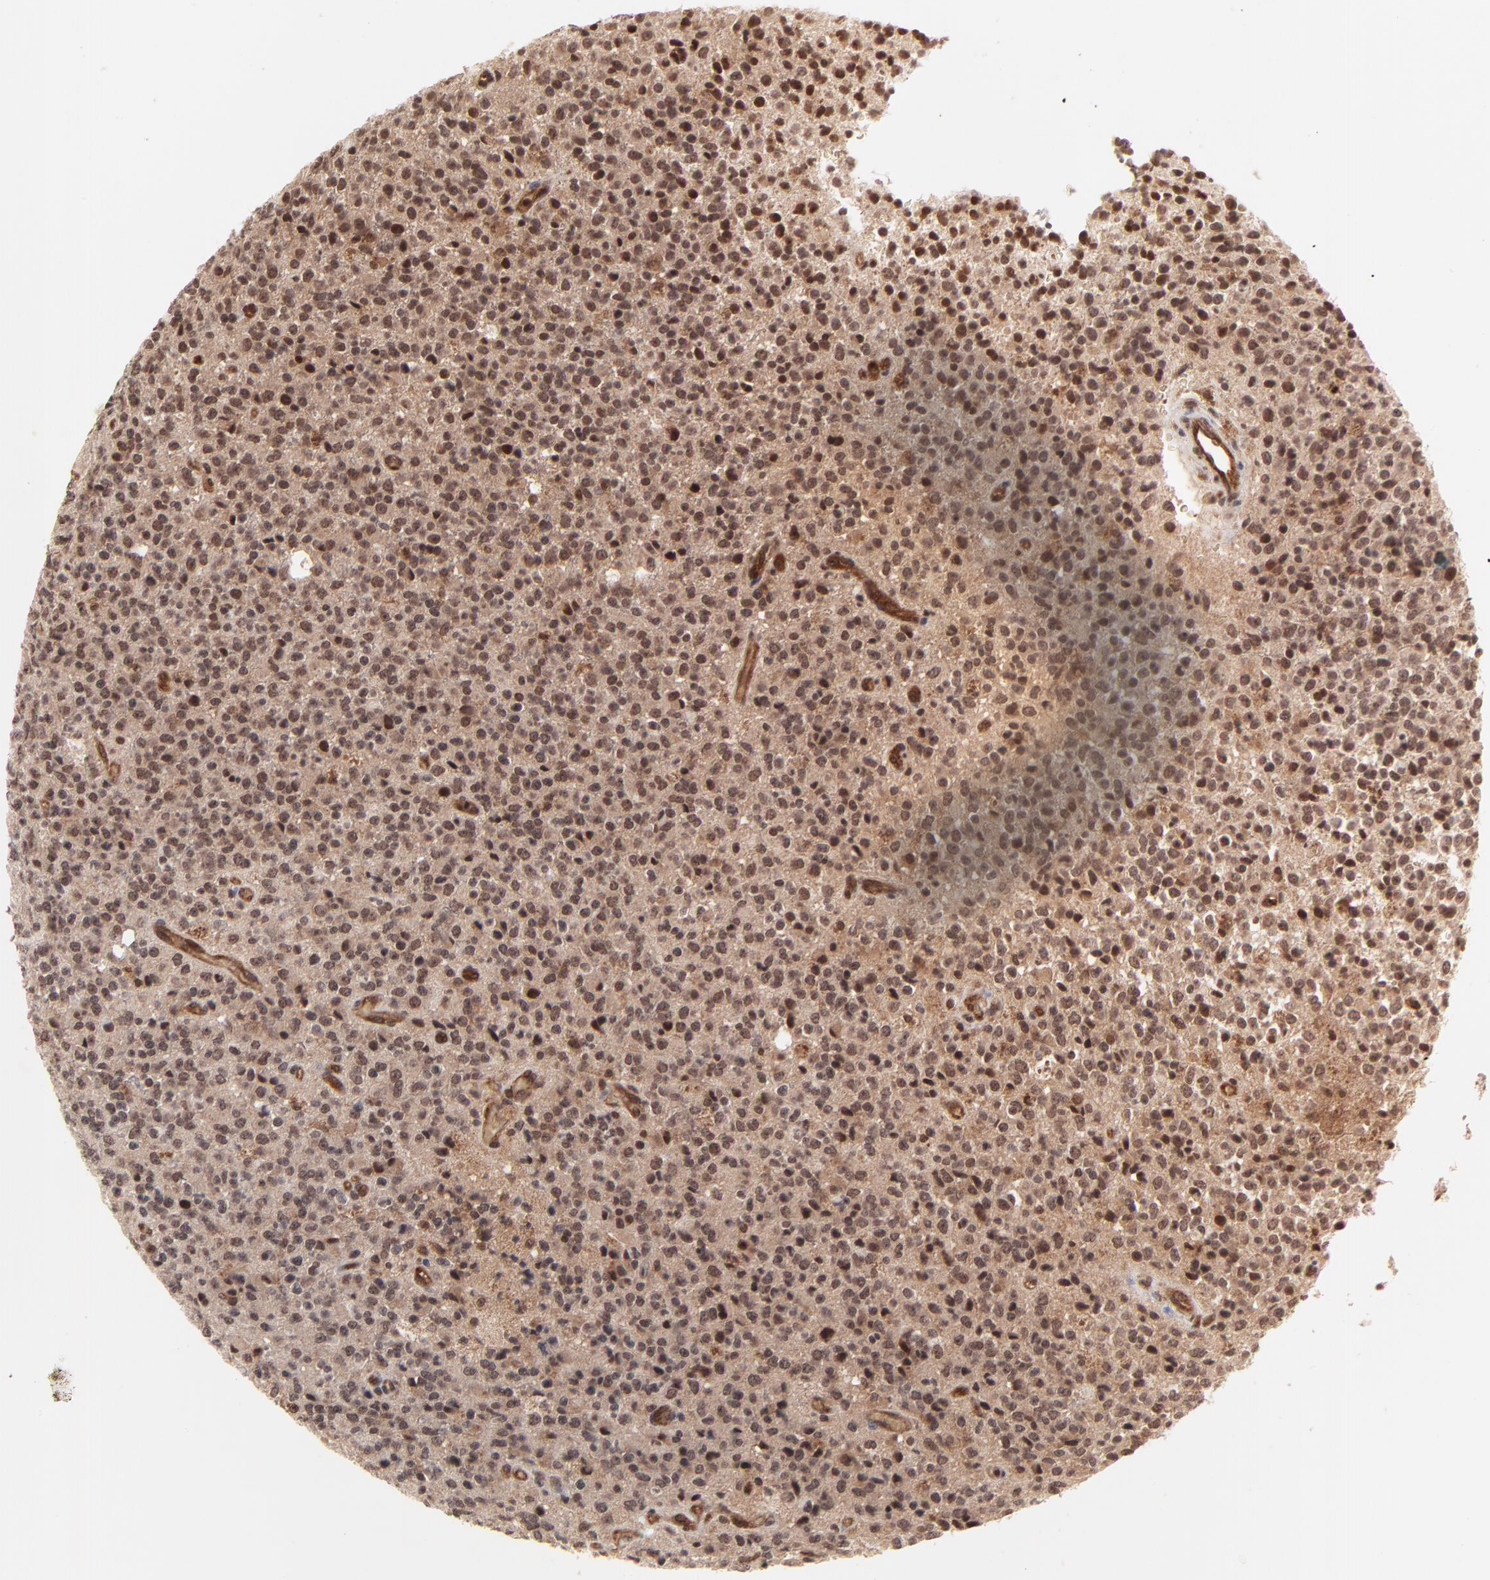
{"staining": {"intensity": "moderate", "quantity": ">75%", "location": "cytoplasmic/membranous,nuclear"}, "tissue": "glioma", "cell_type": "Tumor cells", "image_type": "cancer", "snomed": [{"axis": "morphology", "description": "Glioma, malignant, High grade"}, {"axis": "topography", "description": "pancreas cauda"}], "caption": "Immunohistochemical staining of glioma demonstrates medium levels of moderate cytoplasmic/membranous and nuclear protein expression in about >75% of tumor cells. The protein is shown in brown color, while the nuclei are stained blue.", "gene": "CASP10", "patient": {"sex": "male", "age": 60}}